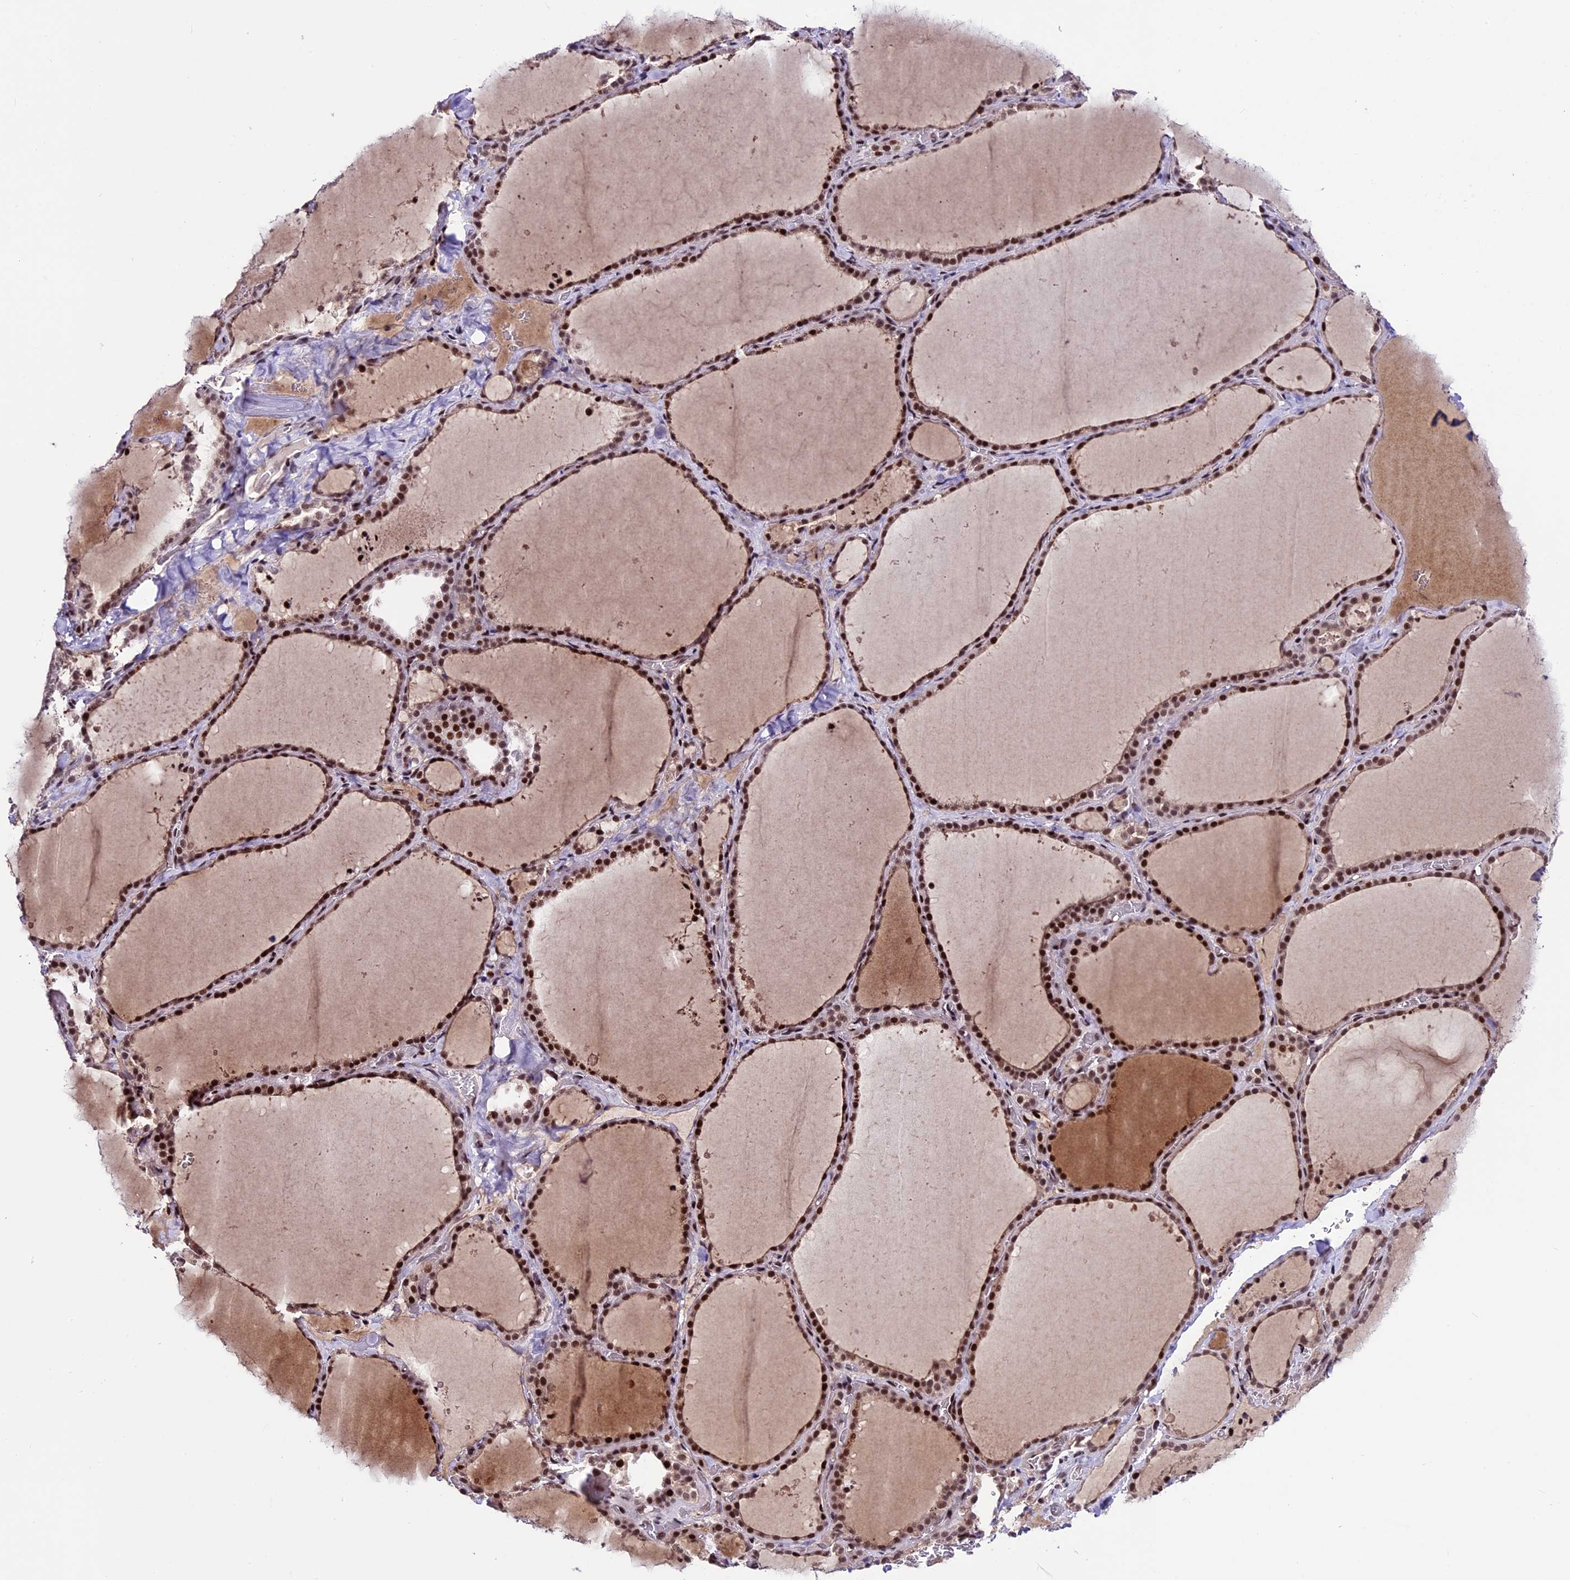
{"staining": {"intensity": "strong", "quantity": ">75%", "location": "nuclear"}, "tissue": "thyroid gland", "cell_type": "Glandular cells", "image_type": "normal", "snomed": [{"axis": "morphology", "description": "Normal tissue, NOS"}, {"axis": "topography", "description": "Thyroid gland"}], "caption": "Brown immunohistochemical staining in normal thyroid gland demonstrates strong nuclear staining in approximately >75% of glandular cells.", "gene": "TCP11L2", "patient": {"sex": "female", "age": 22}}